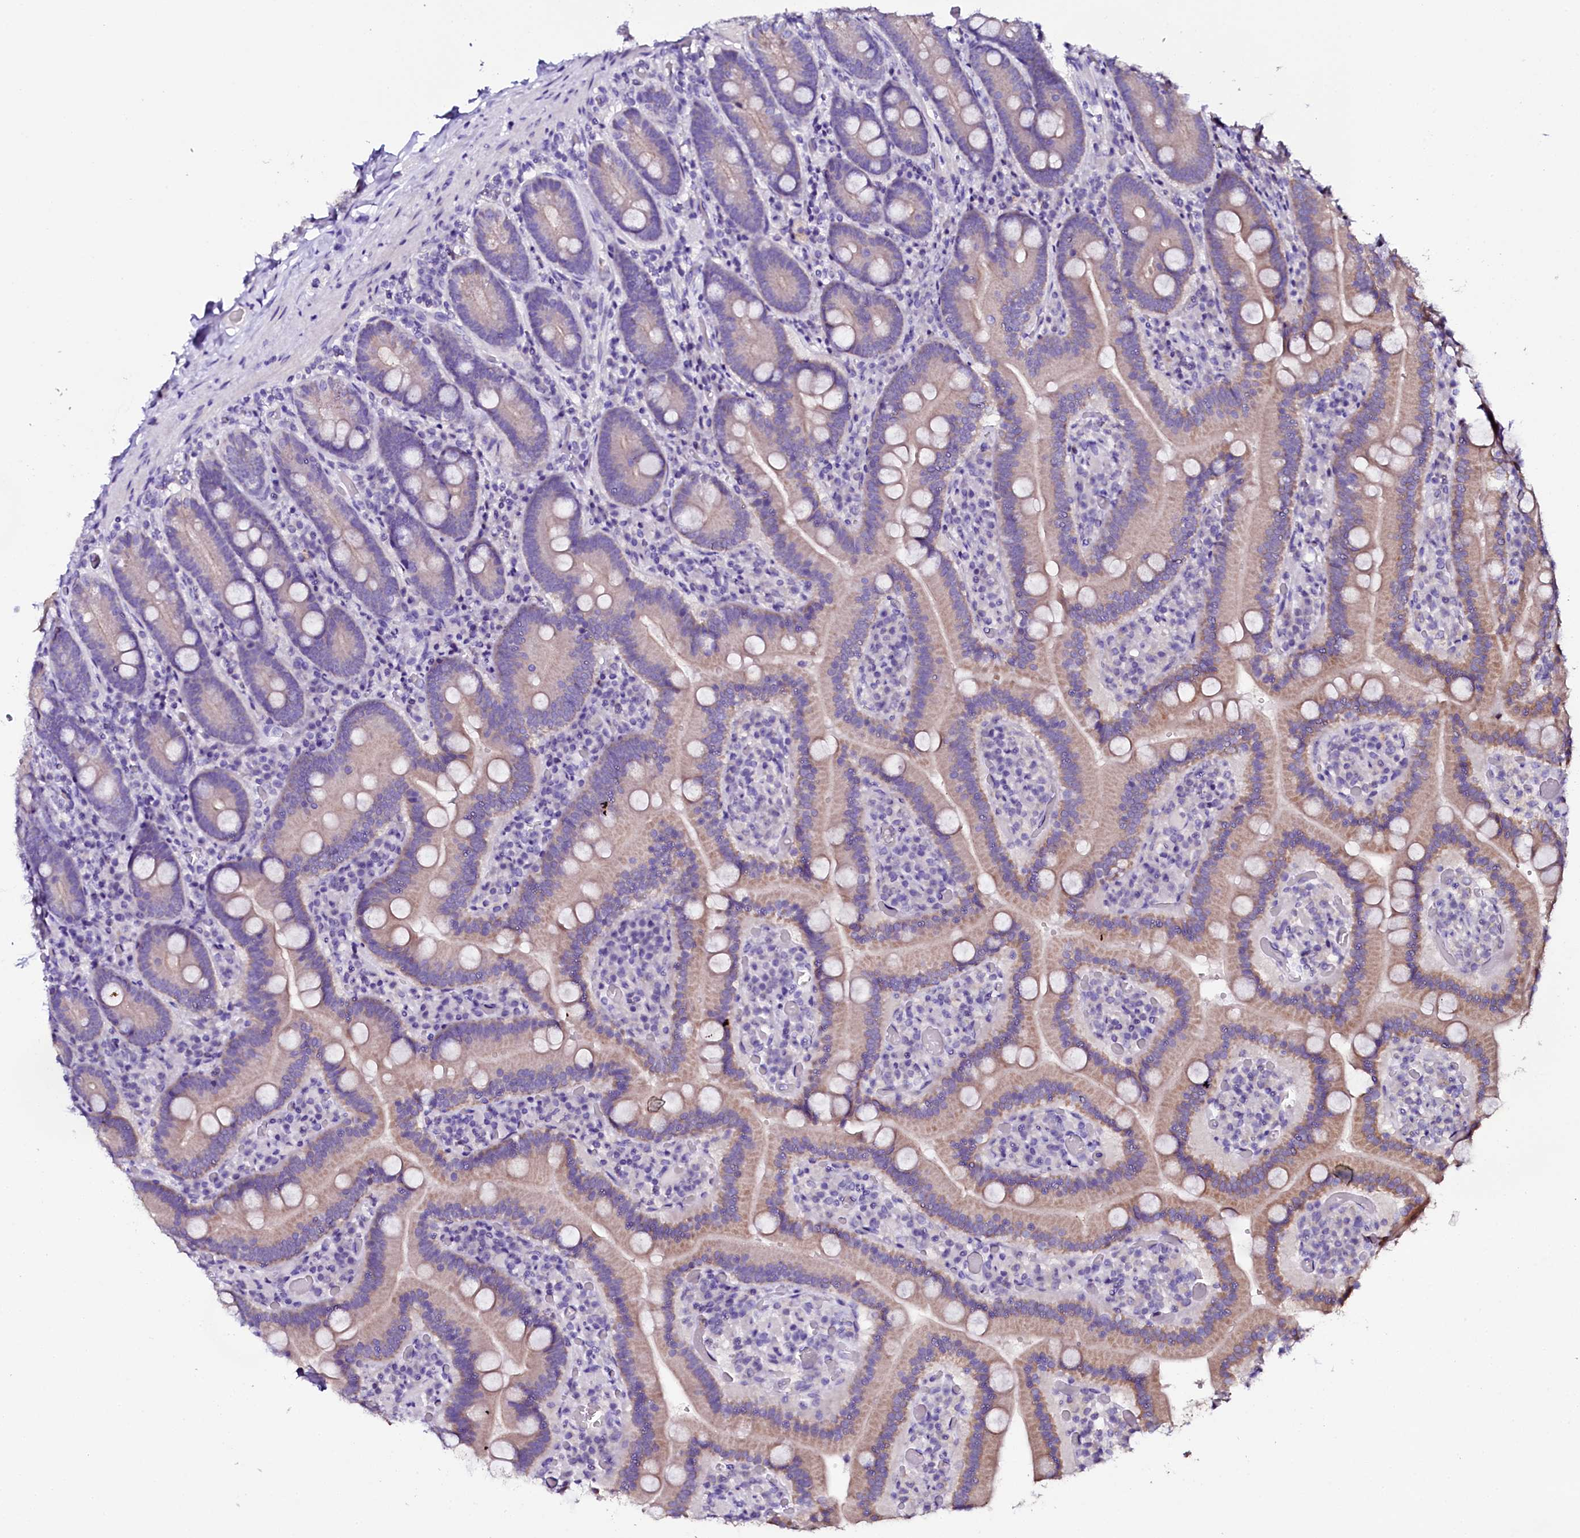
{"staining": {"intensity": "moderate", "quantity": "25%-75%", "location": "cytoplasmic/membranous"}, "tissue": "duodenum", "cell_type": "Glandular cells", "image_type": "normal", "snomed": [{"axis": "morphology", "description": "Normal tissue, NOS"}, {"axis": "topography", "description": "Duodenum"}], "caption": "Unremarkable duodenum exhibits moderate cytoplasmic/membranous positivity in approximately 25%-75% of glandular cells (Brightfield microscopy of DAB IHC at high magnification)..", "gene": "NAA16", "patient": {"sex": "female", "age": 62}}